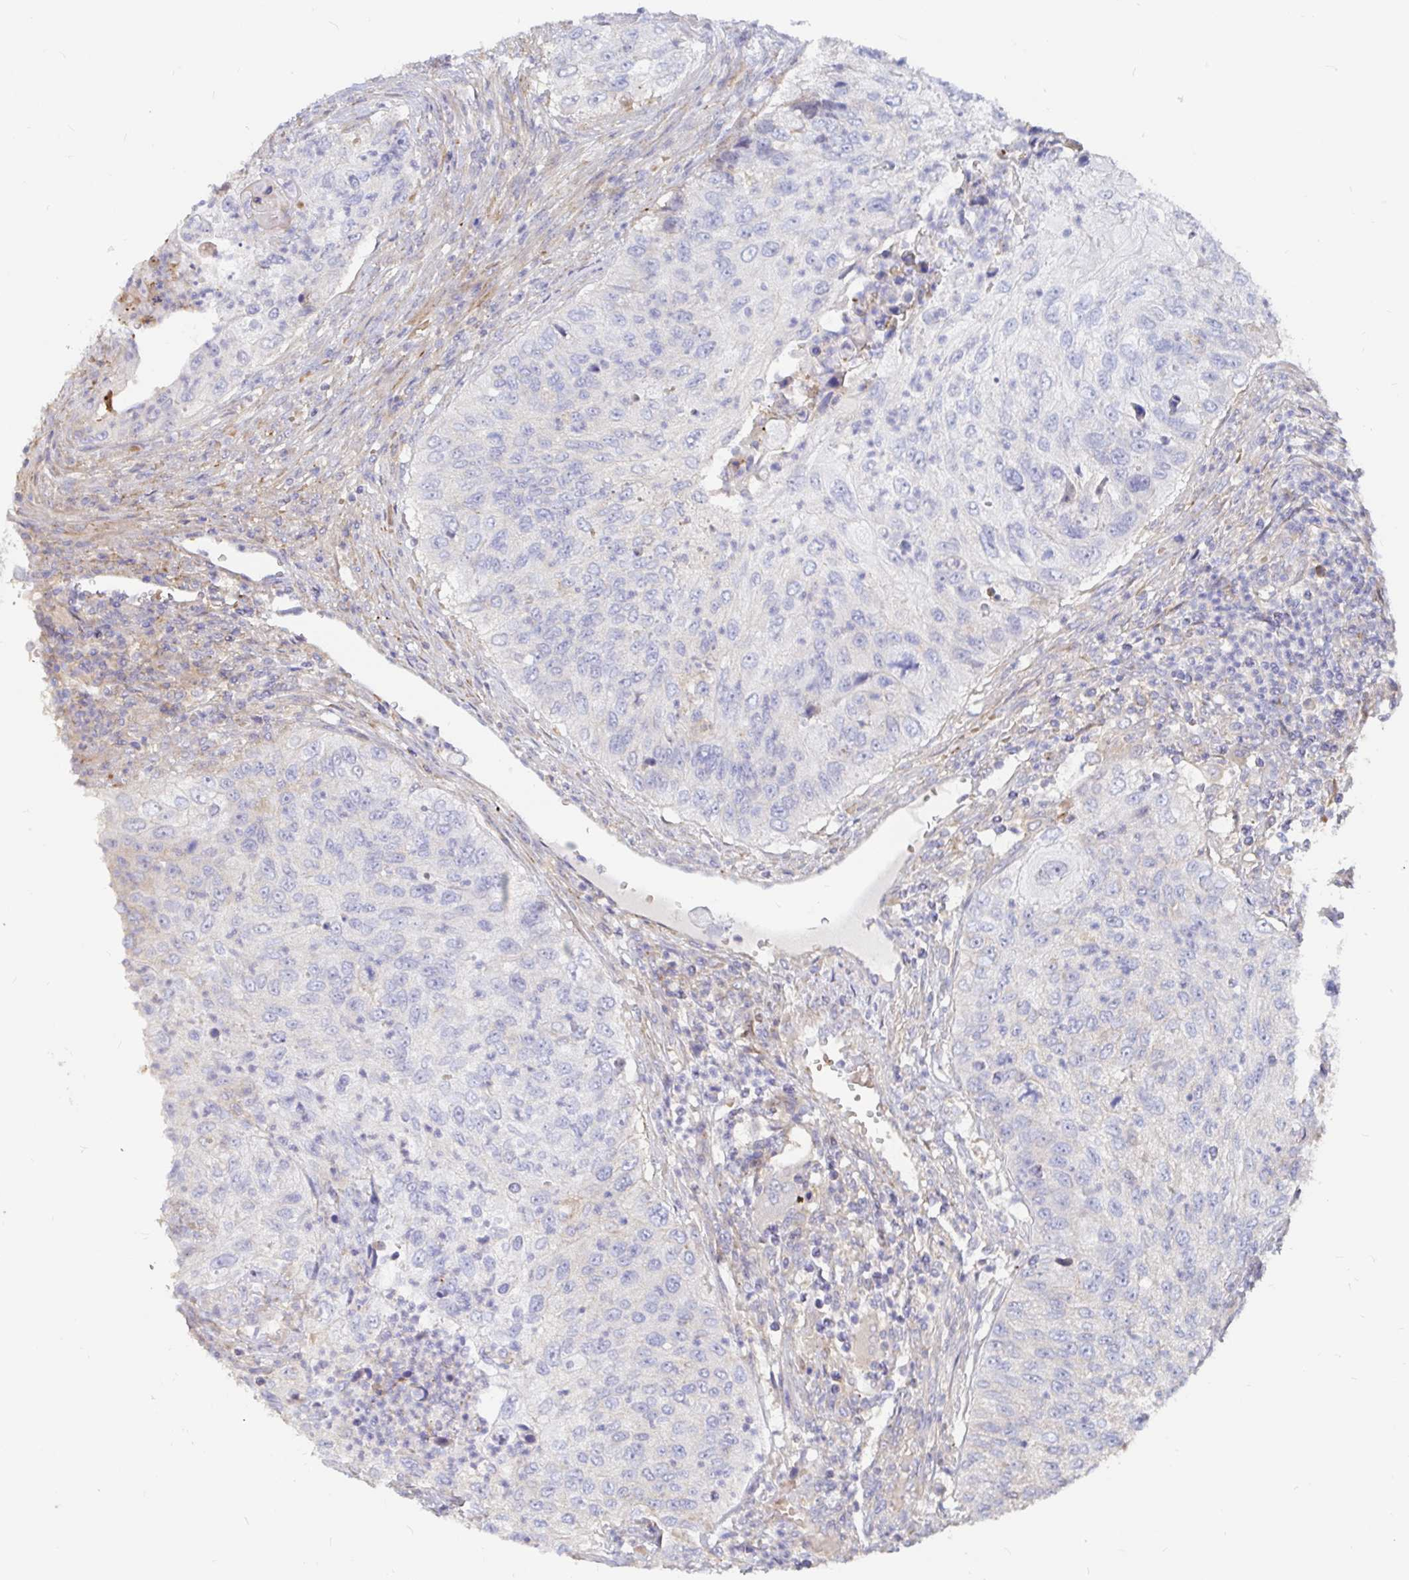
{"staining": {"intensity": "negative", "quantity": "none", "location": "none"}, "tissue": "urothelial cancer", "cell_type": "Tumor cells", "image_type": "cancer", "snomed": [{"axis": "morphology", "description": "Urothelial carcinoma, High grade"}, {"axis": "topography", "description": "Urinary bladder"}], "caption": "Immunohistochemical staining of urothelial cancer exhibits no significant expression in tumor cells.", "gene": "KCTD19", "patient": {"sex": "female", "age": 60}}